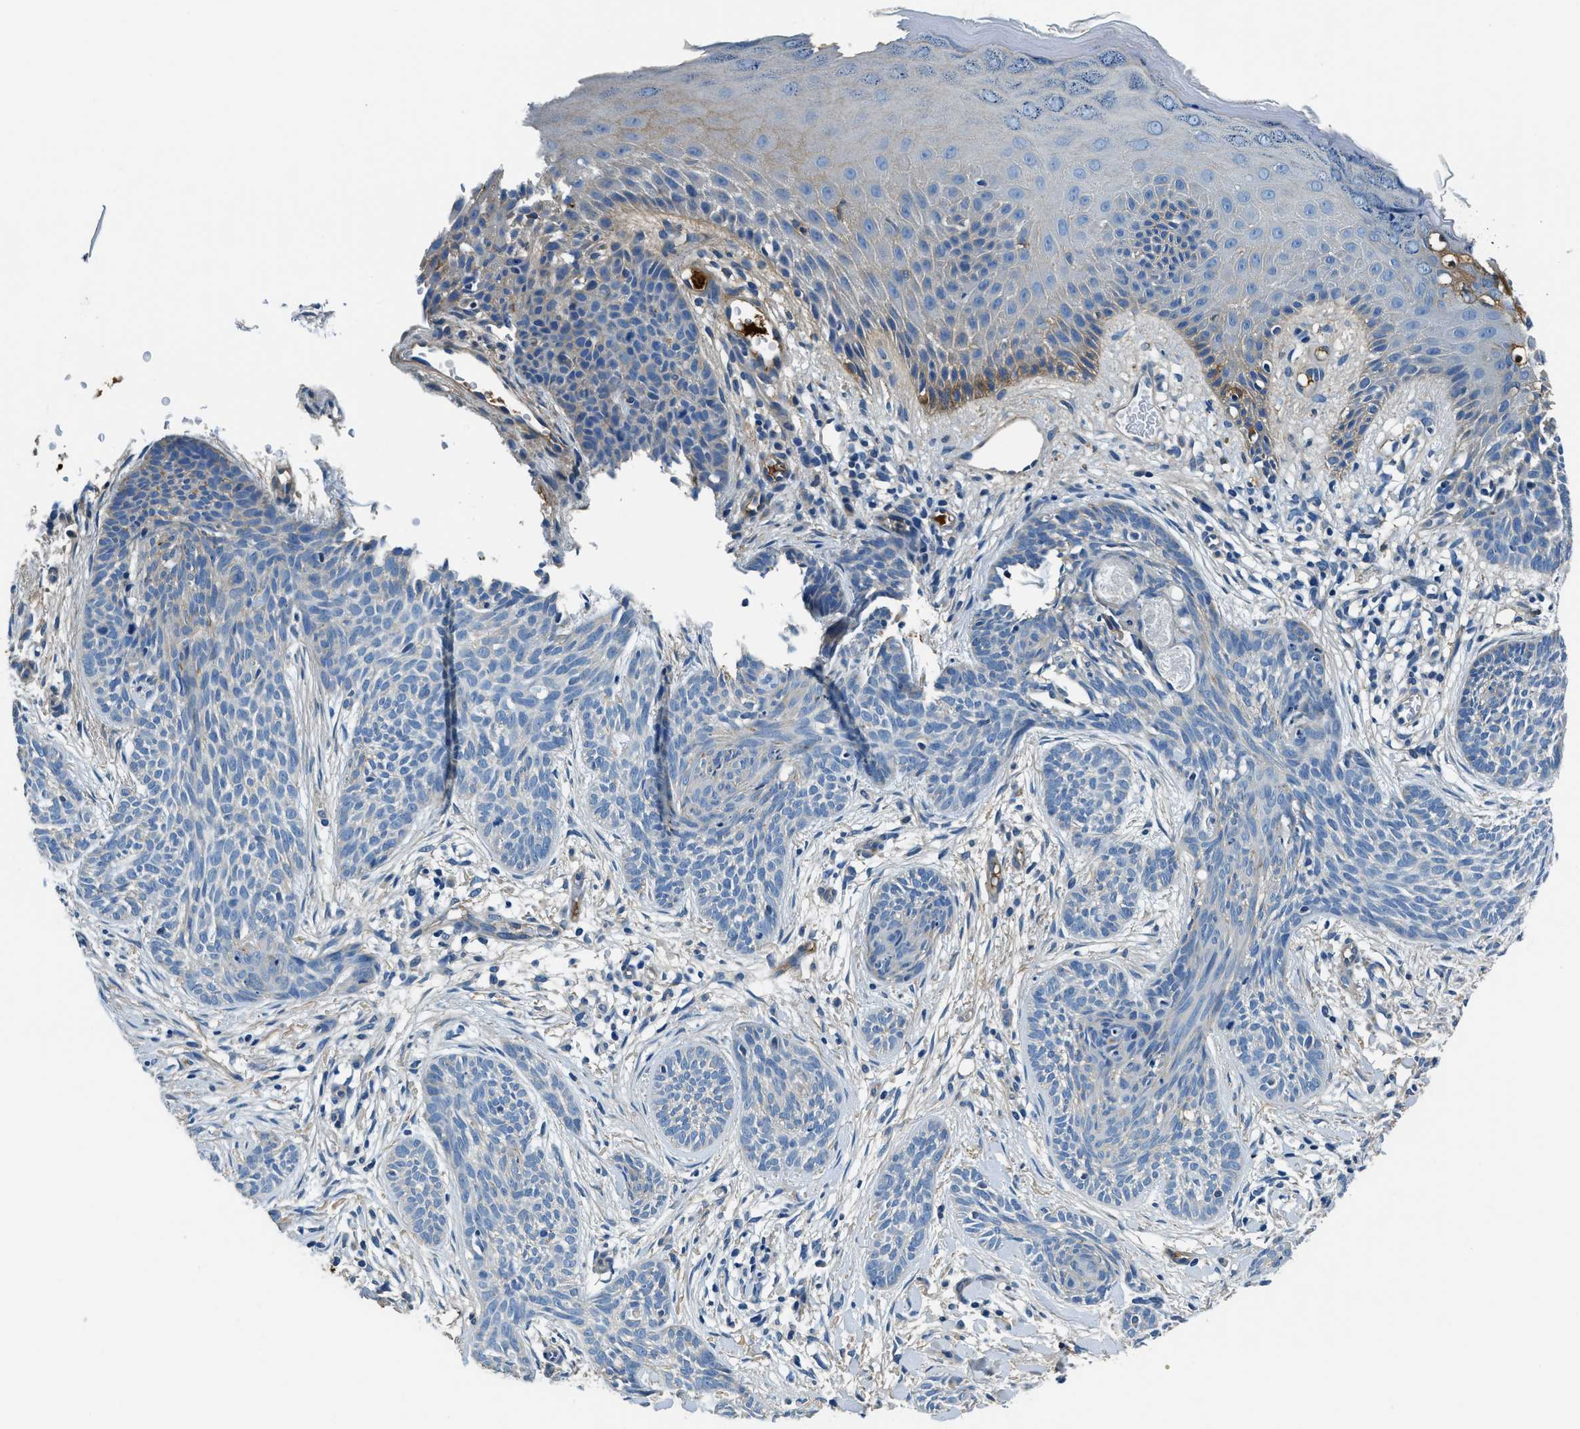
{"staining": {"intensity": "negative", "quantity": "none", "location": "none"}, "tissue": "skin cancer", "cell_type": "Tumor cells", "image_type": "cancer", "snomed": [{"axis": "morphology", "description": "Basal cell carcinoma"}, {"axis": "topography", "description": "Skin"}], "caption": "High power microscopy histopathology image of an IHC histopathology image of basal cell carcinoma (skin), revealing no significant positivity in tumor cells.", "gene": "TMEM186", "patient": {"sex": "female", "age": 59}}